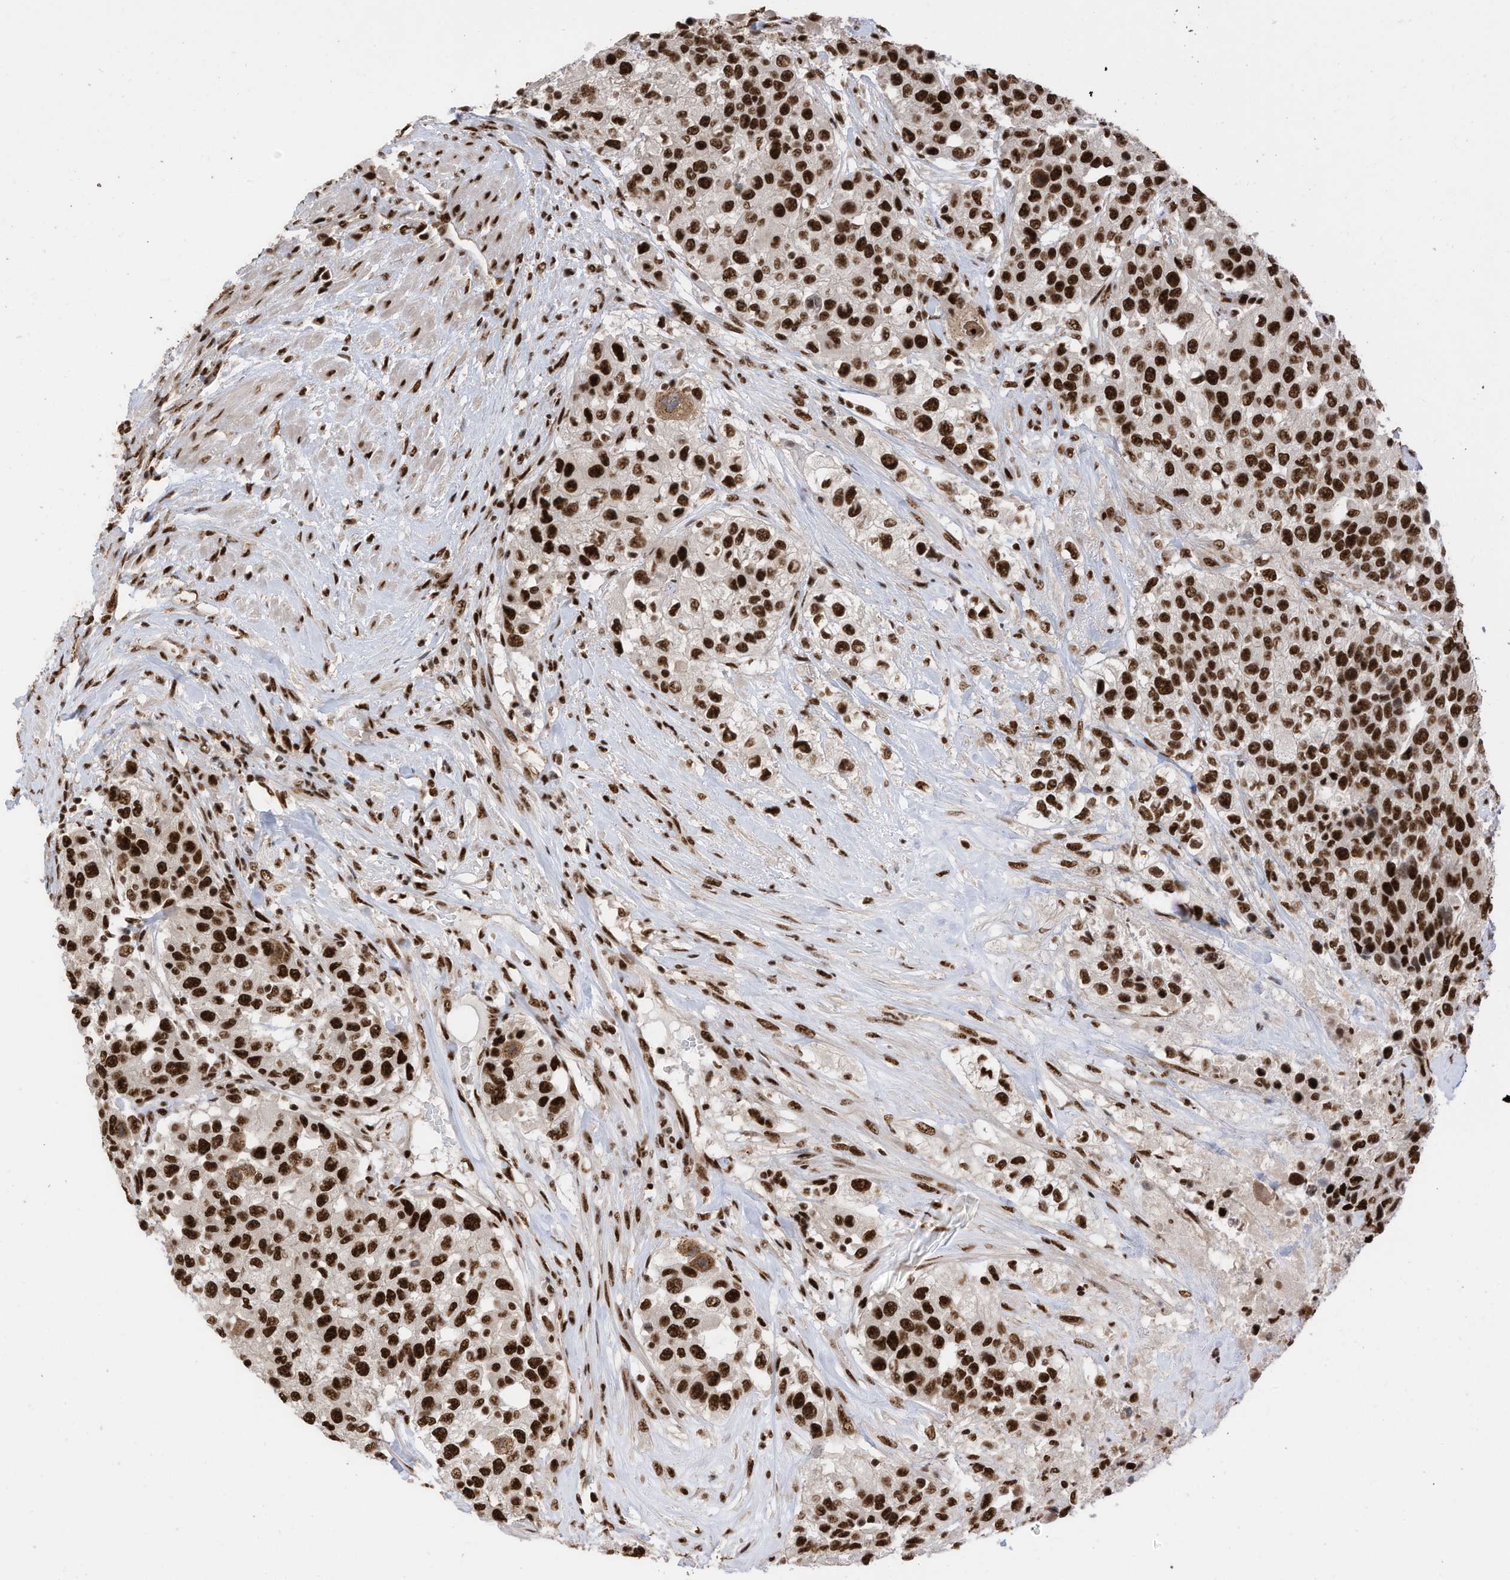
{"staining": {"intensity": "strong", "quantity": ">75%", "location": "nuclear"}, "tissue": "urothelial cancer", "cell_type": "Tumor cells", "image_type": "cancer", "snomed": [{"axis": "morphology", "description": "Urothelial carcinoma, High grade"}, {"axis": "topography", "description": "Urinary bladder"}], "caption": "IHC of human urothelial cancer reveals high levels of strong nuclear positivity in approximately >75% of tumor cells. The staining is performed using DAB brown chromogen to label protein expression. The nuclei are counter-stained blue using hematoxylin.", "gene": "SF3A3", "patient": {"sex": "female", "age": 80}}